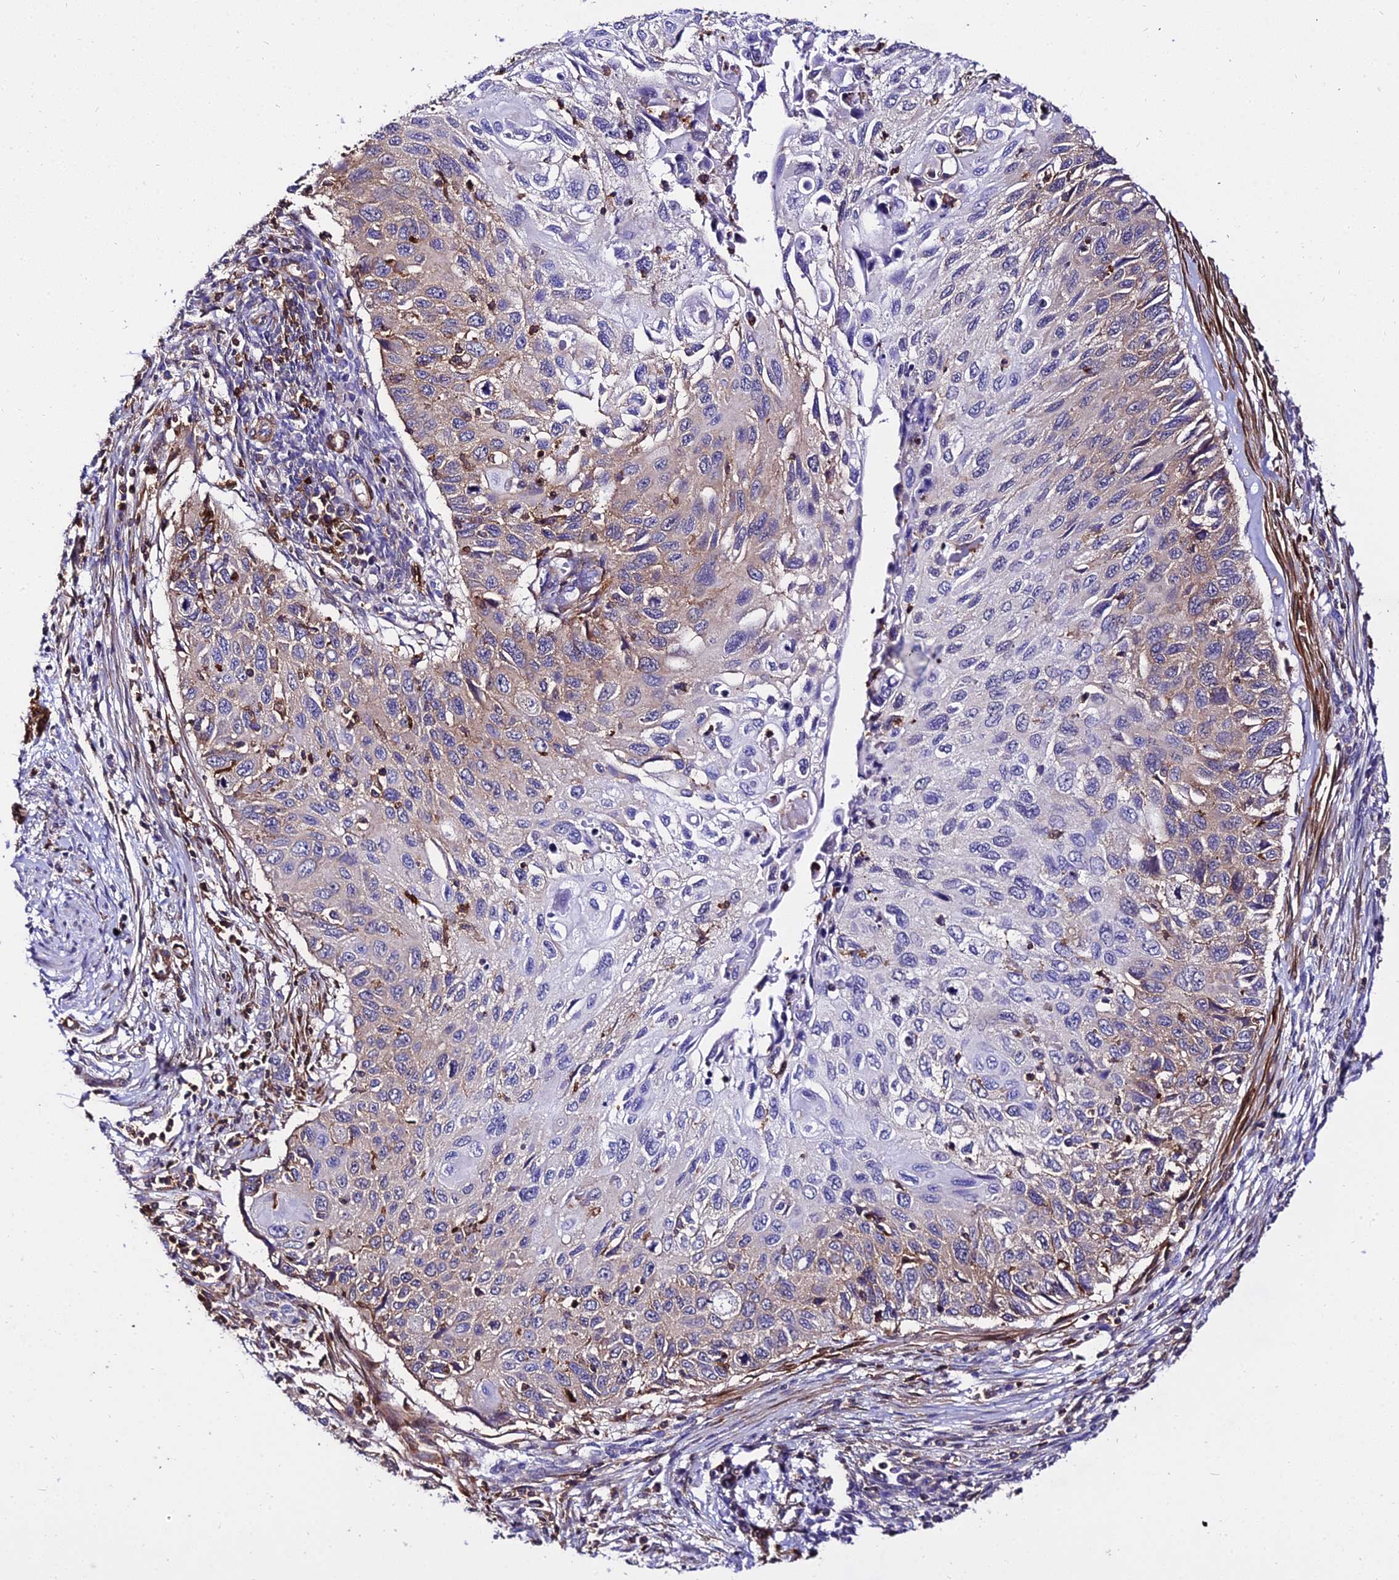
{"staining": {"intensity": "weak", "quantity": "25%-75%", "location": "cytoplasmic/membranous"}, "tissue": "cervical cancer", "cell_type": "Tumor cells", "image_type": "cancer", "snomed": [{"axis": "morphology", "description": "Squamous cell carcinoma, NOS"}, {"axis": "topography", "description": "Cervix"}], "caption": "This is an image of IHC staining of cervical cancer (squamous cell carcinoma), which shows weak staining in the cytoplasmic/membranous of tumor cells.", "gene": "CSRP1", "patient": {"sex": "female", "age": 70}}